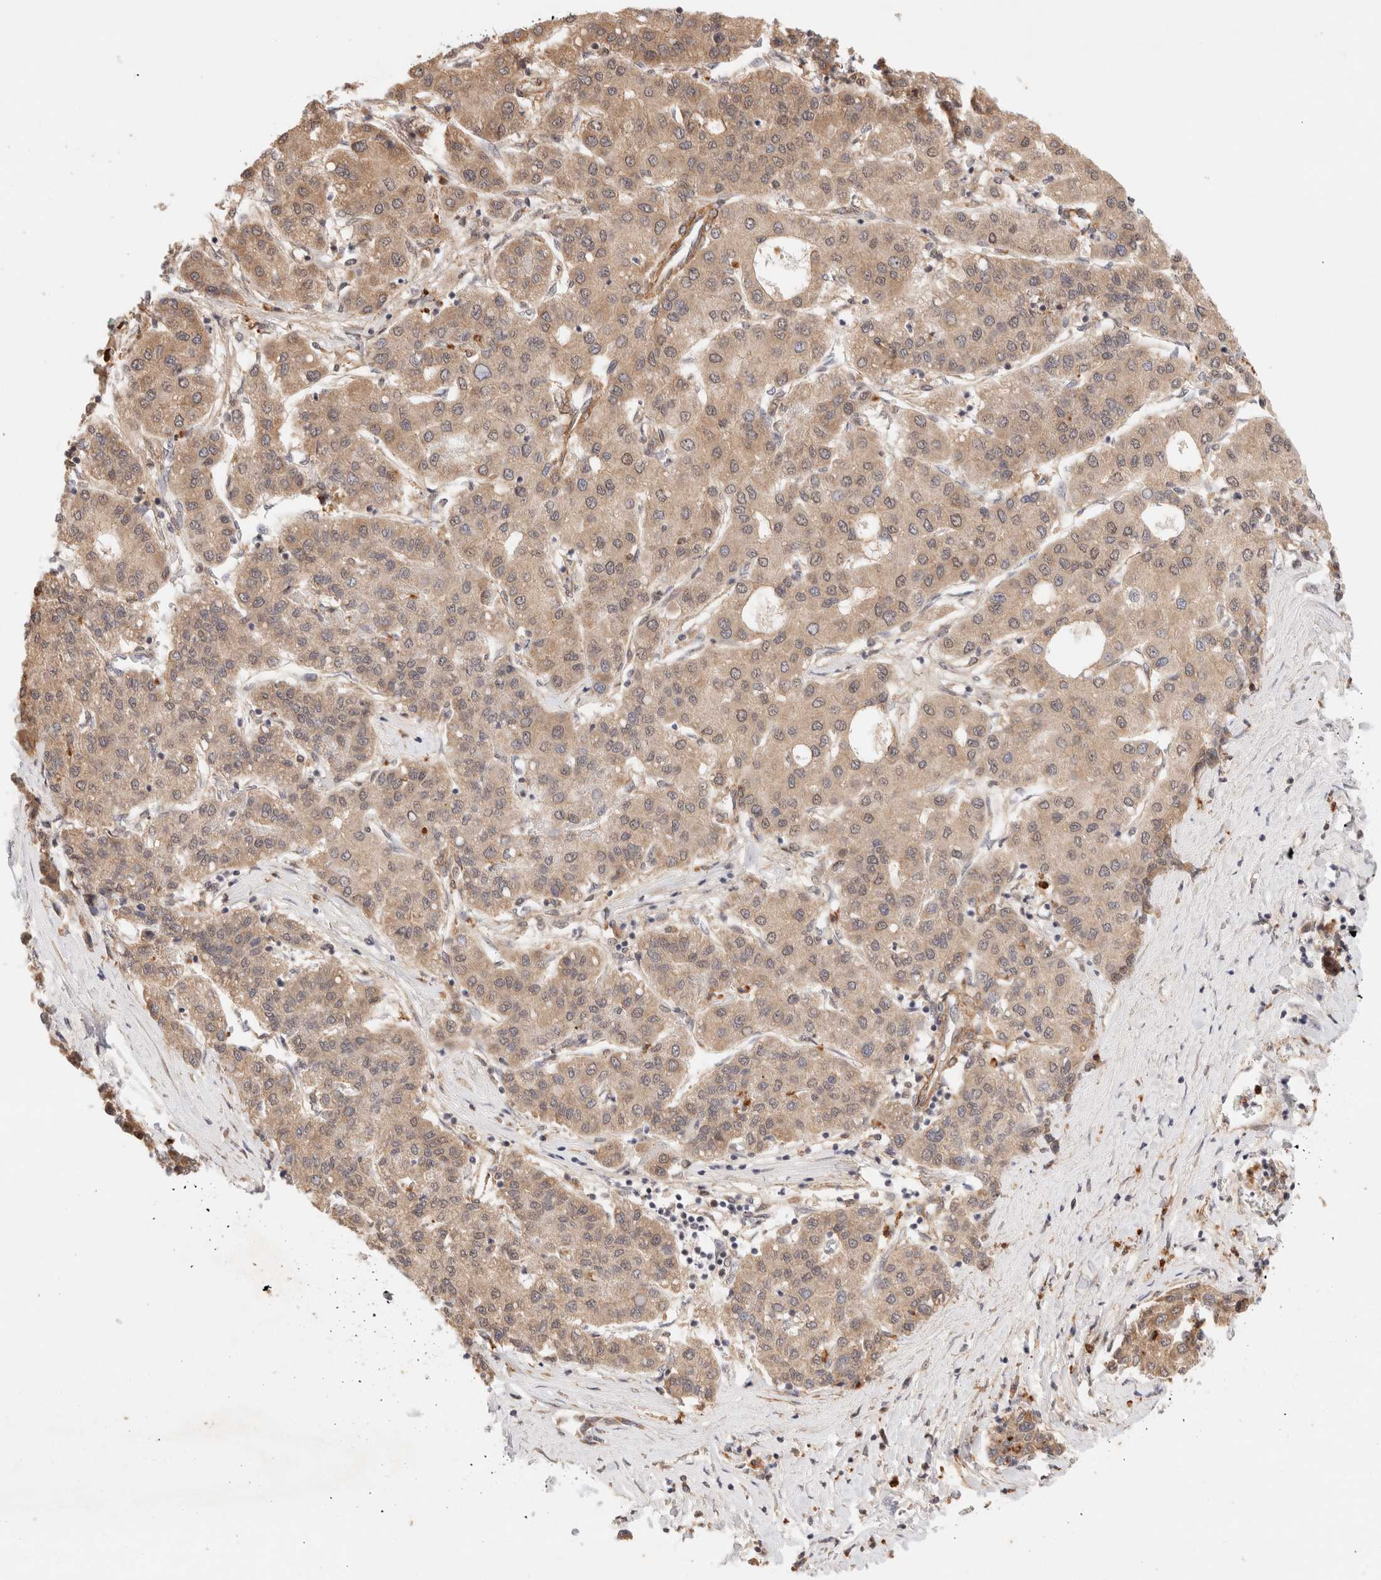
{"staining": {"intensity": "moderate", "quantity": ">75%", "location": "cytoplasmic/membranous"}, "tissue": "liver cancer", "cell_type": "Tumor cells", "image_type": "cancer", "snomed": [{"axis": "morphology", "description": "Carcinoma, Hepatocellular, NOS"}, {"axis": "topography", "description": "Liver"}], "caption": "Moderate cytoplasmic/membranous protein staining is appreciated in approximately >75% of tumor cells in hepatocellular carcinoma (liver).", "gene": "BRPF3", "patient": {"sex": "male", "age": 65}}